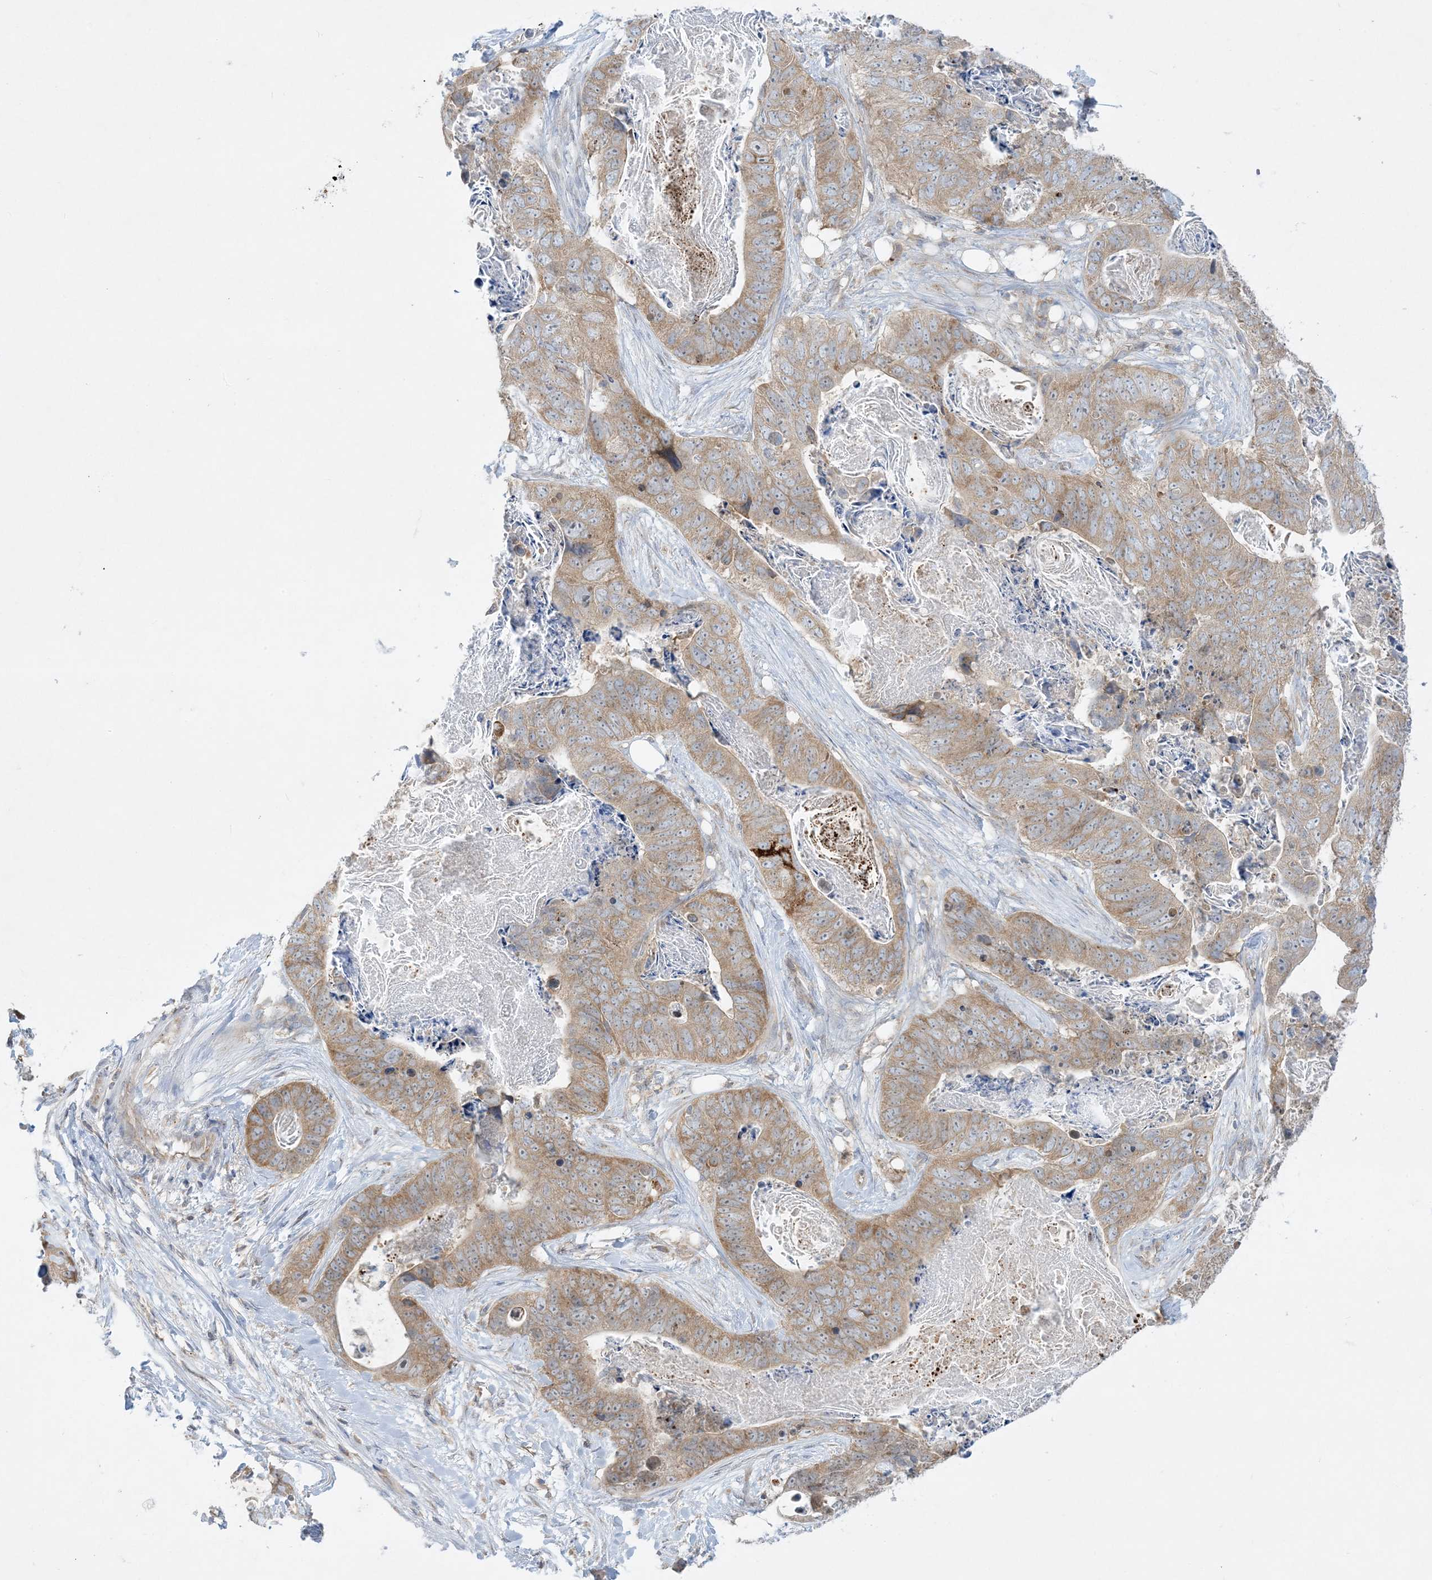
{"staining": {"intensity": "moderate", "quantity": ">75%", "location": "cytoplasmic/membranous"}, "tissue": "stomach cancer", "cell_type": "Tumor cells", "image_type": "cancer", "snomed": [{"axis": "morphology", "description": "Adenocarcinoma, NOS"}, {"axis": "topography", "description": "Stomach"}], "caption": "Moderate cytoplasmic/membranous protein positivity is identified in about >75% of tumor cells in stomach cancer. The staining is performed using DAB brown chromogen to label protein expression. The nuclei are counter-stained blue using hematoxylin.", "gene": "RPP40", "patient": {"sex": "female", "age": 89}}